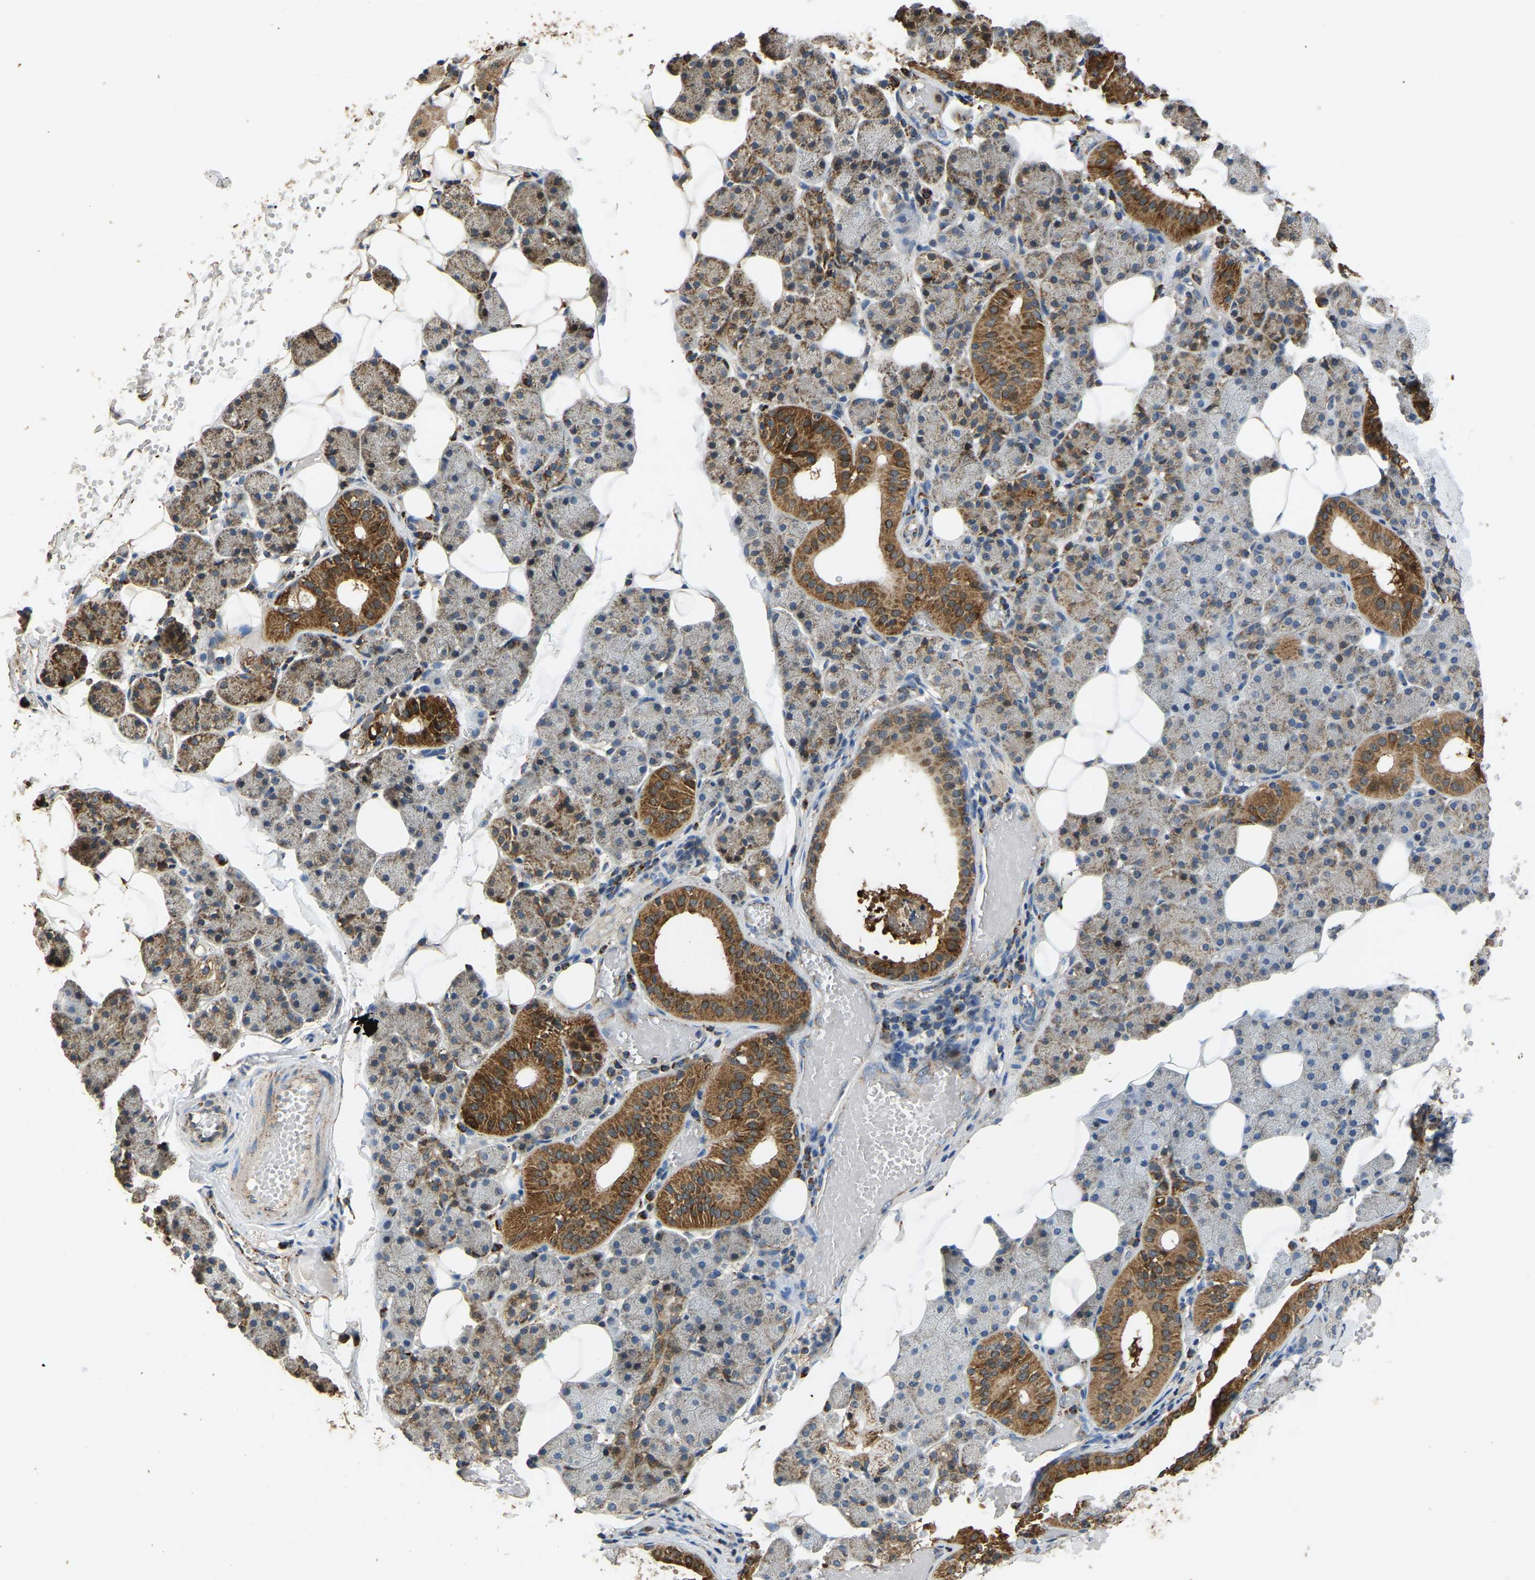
{"staining": {"intensity": "strong", "quantity": "25%-75%", "location": "cytoplasmic/membranous"}, "tissue": "salivary gland", "cell_type": "Glandular cells", "image_type": "normal", "snomed": [{"axis": "morphology", "description": "Normal tissue, NOS"}, {"axis": "topography", "description": "Salivary gland"}], "caption": "Protein expression analysis of normal salivary gland reveals strong cytoplasmic/membranous positivity in approximately 25%-75% of glandular cells. The staining was performed using DAB (3,3'-diaminobenzidine), with brown indicating positive protein expression. Nuclei are stained blue with hematoxylin.", "gene": "TUFM", "patient": {"sex": "female", "age": 33}}